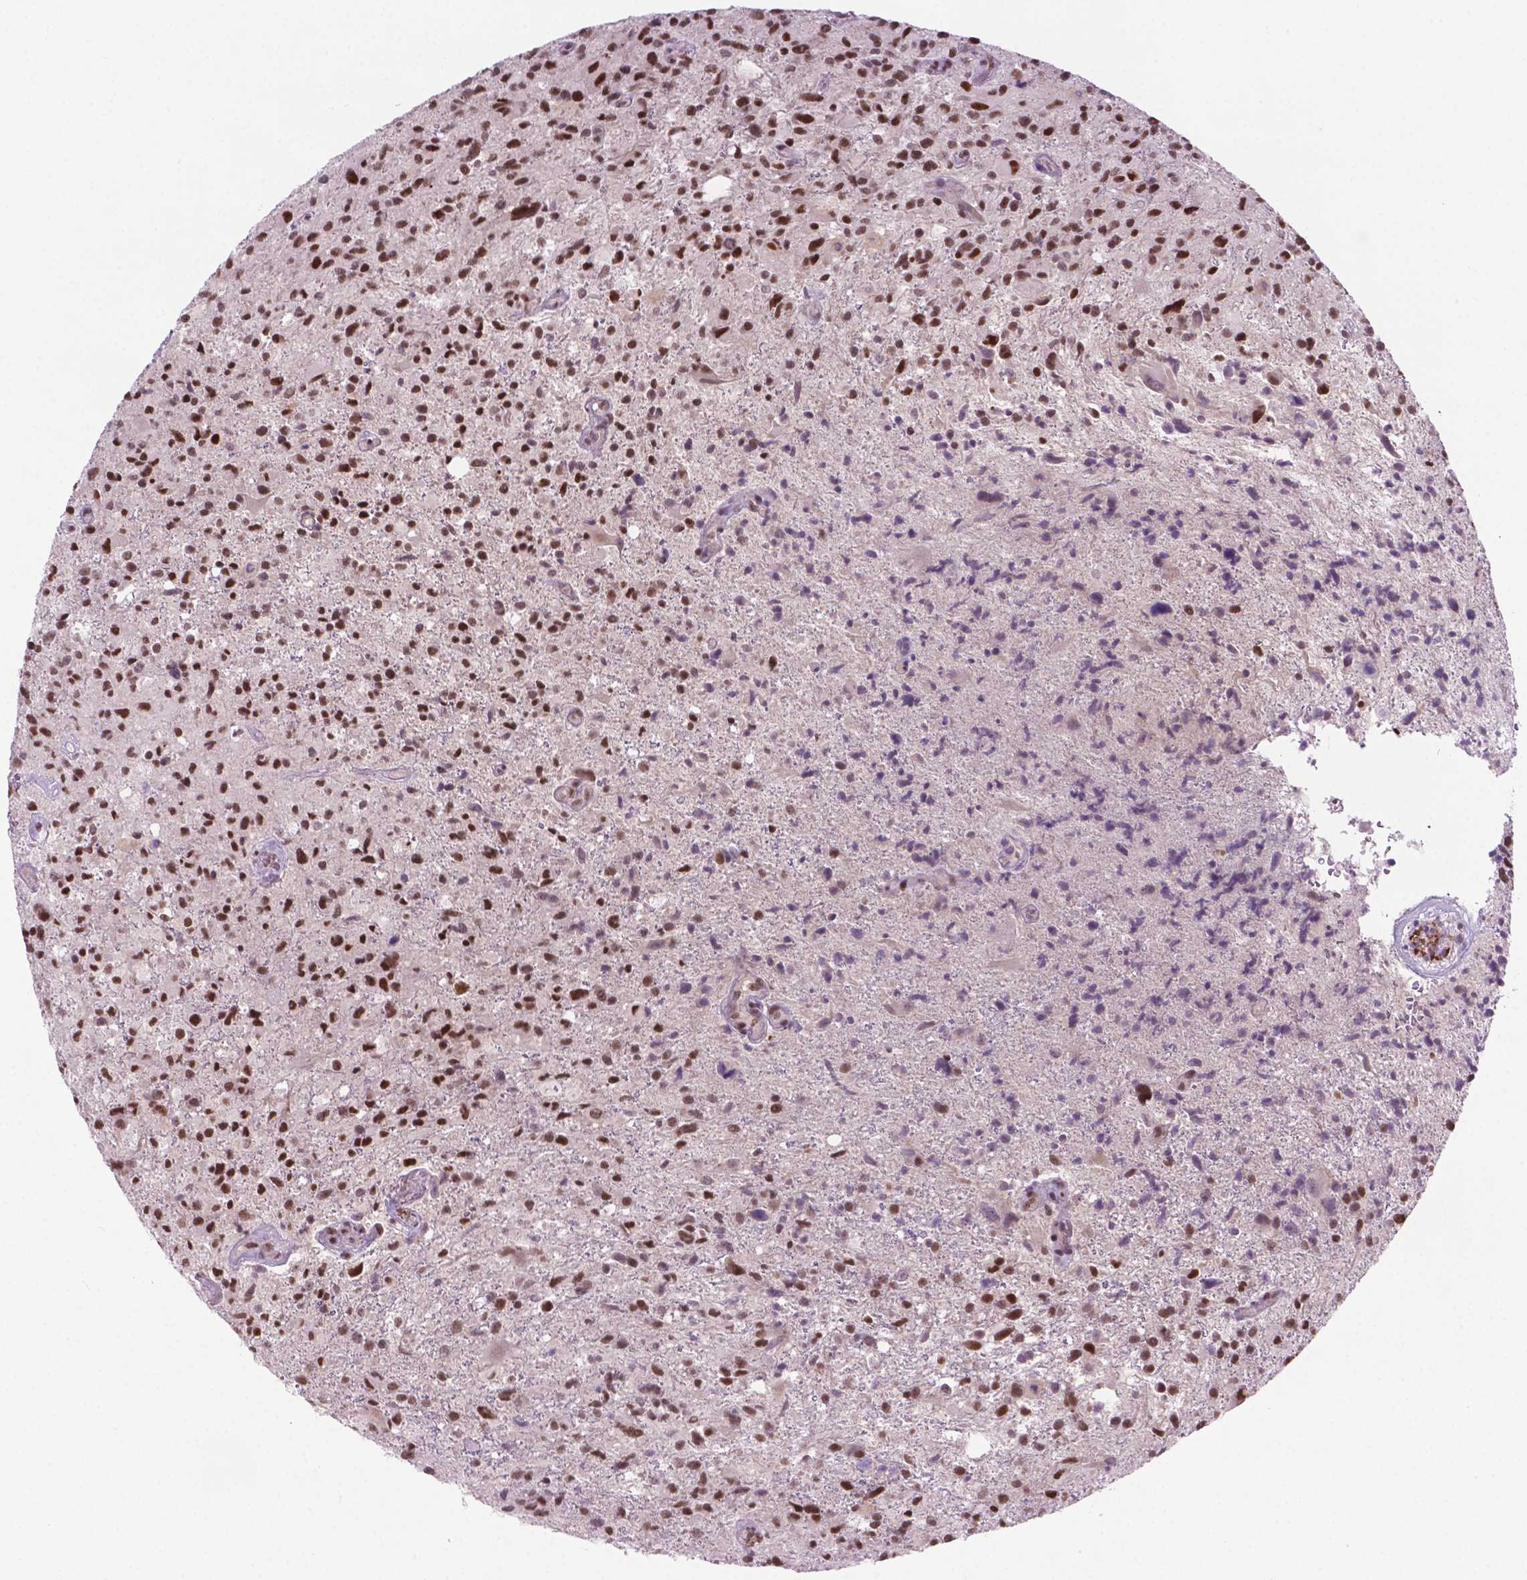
{"staining": {"intensity": "strong", "quantity": ">75%", "location": "nuclear"}, "tissue": "glioma", "cell_type": "Tumor cells", "image_type": "cancer", "snomed": [{"axis": "morphology", "description": "Glioma, malignant, High grade"}, {"axis": "topography", "description": "Brain"}], "caption": "An image of high-grade glioma (malignant) stained for a protein shows strong nuclear brown staining in tumor cells.", "gene": "PHAX", "patient": {"sex": "male", "age": 63}}